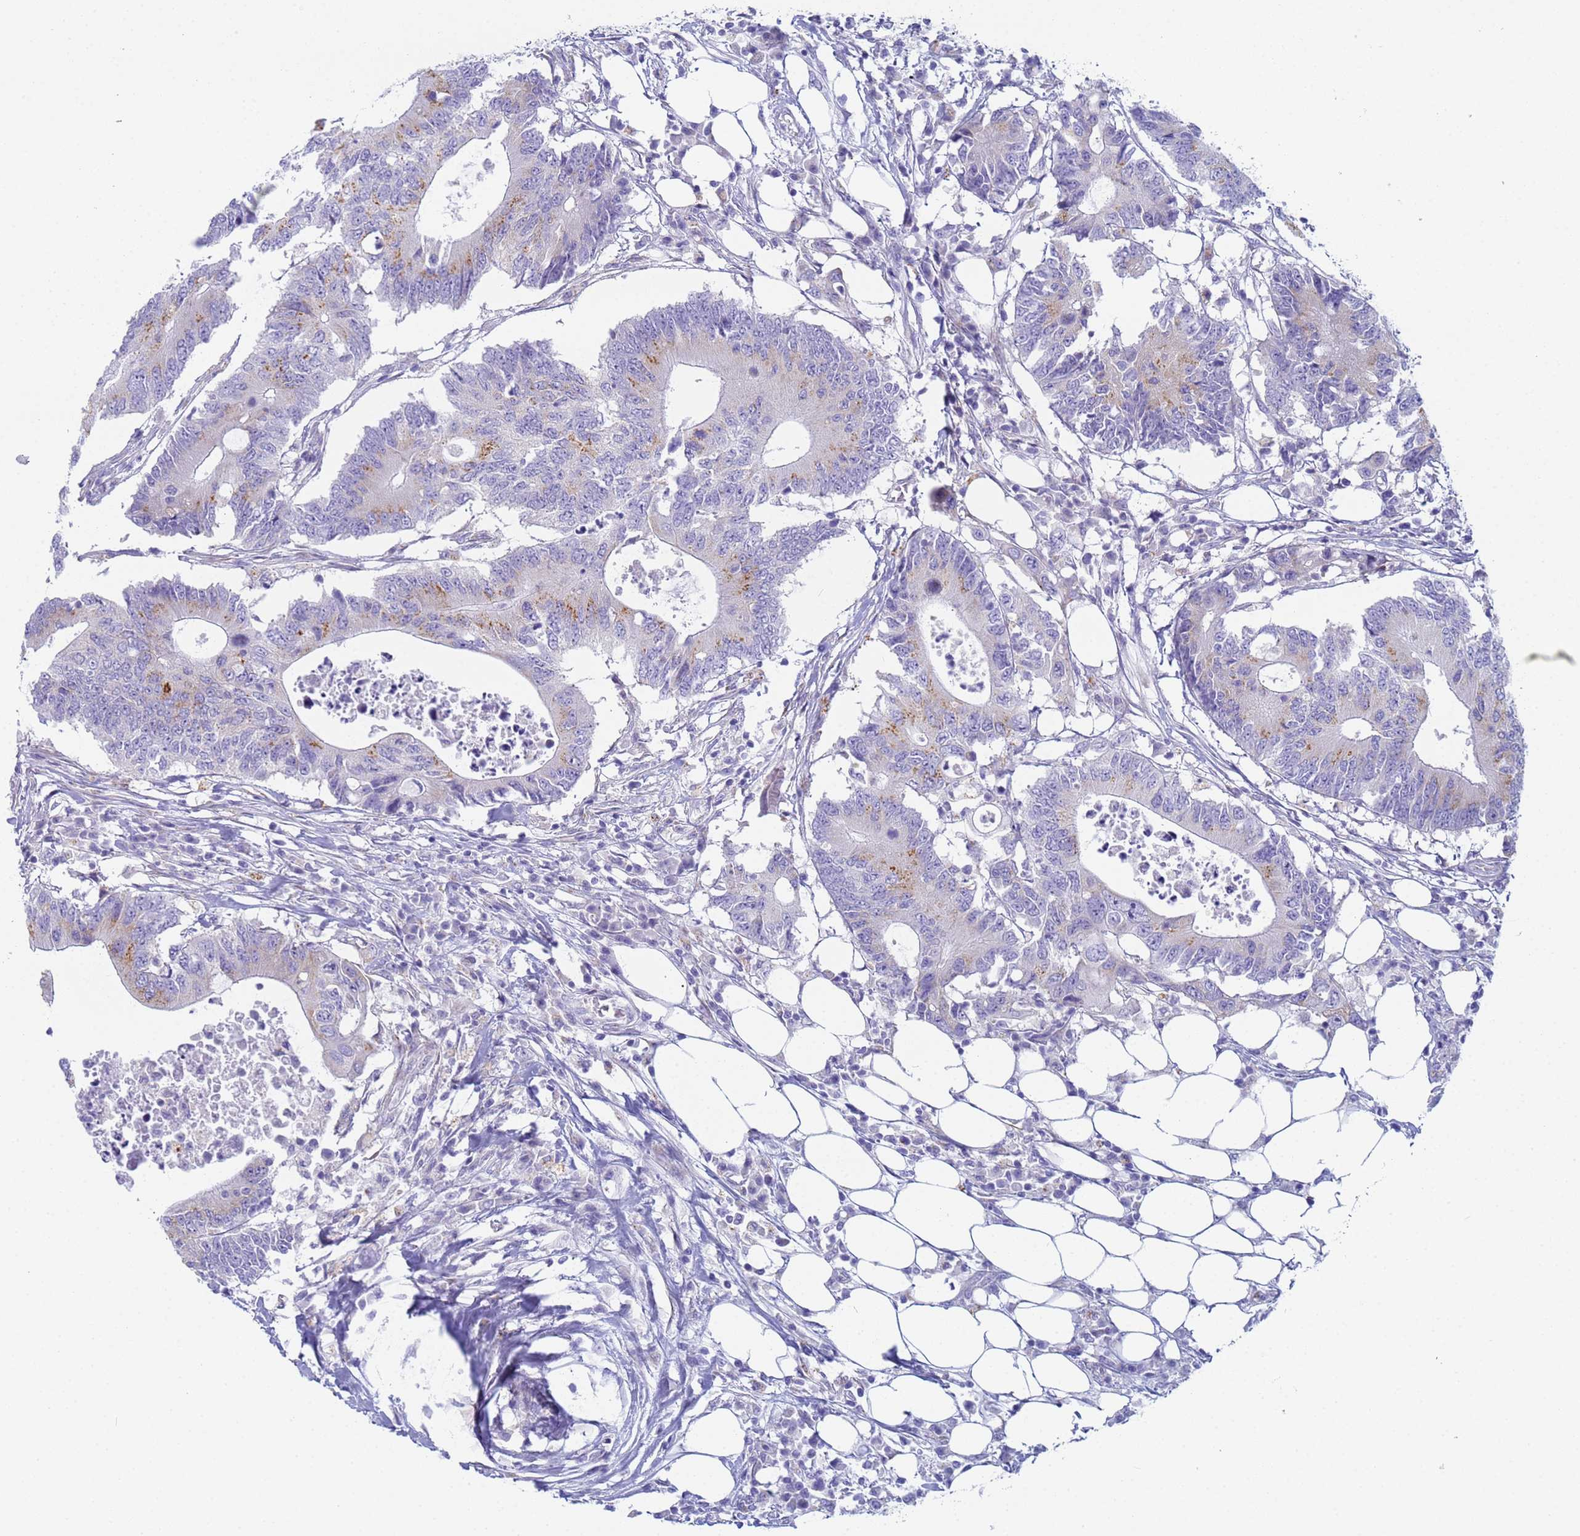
{"staining": {"intensity": "moderate", "quantity": "<25%", "location": "cytoplasmic/membranous"}, "tissue": "colorectal cancer", "cell_type": "Tumor cells", "image_type": "cancer", "snomed": [{"axis": "morphology", "description": "Adenocarcinoma, NOS"}, {"axis": "topography", "description": "Colon"}], "caption": "The micrograph shows a brown stain indicating the presence of a protein in the cytoplasmic/membranous of tumor cells in colorectal adenocarcinoma.", "gene": "CR1", "patient": {"sex": "male", "age": 71}}